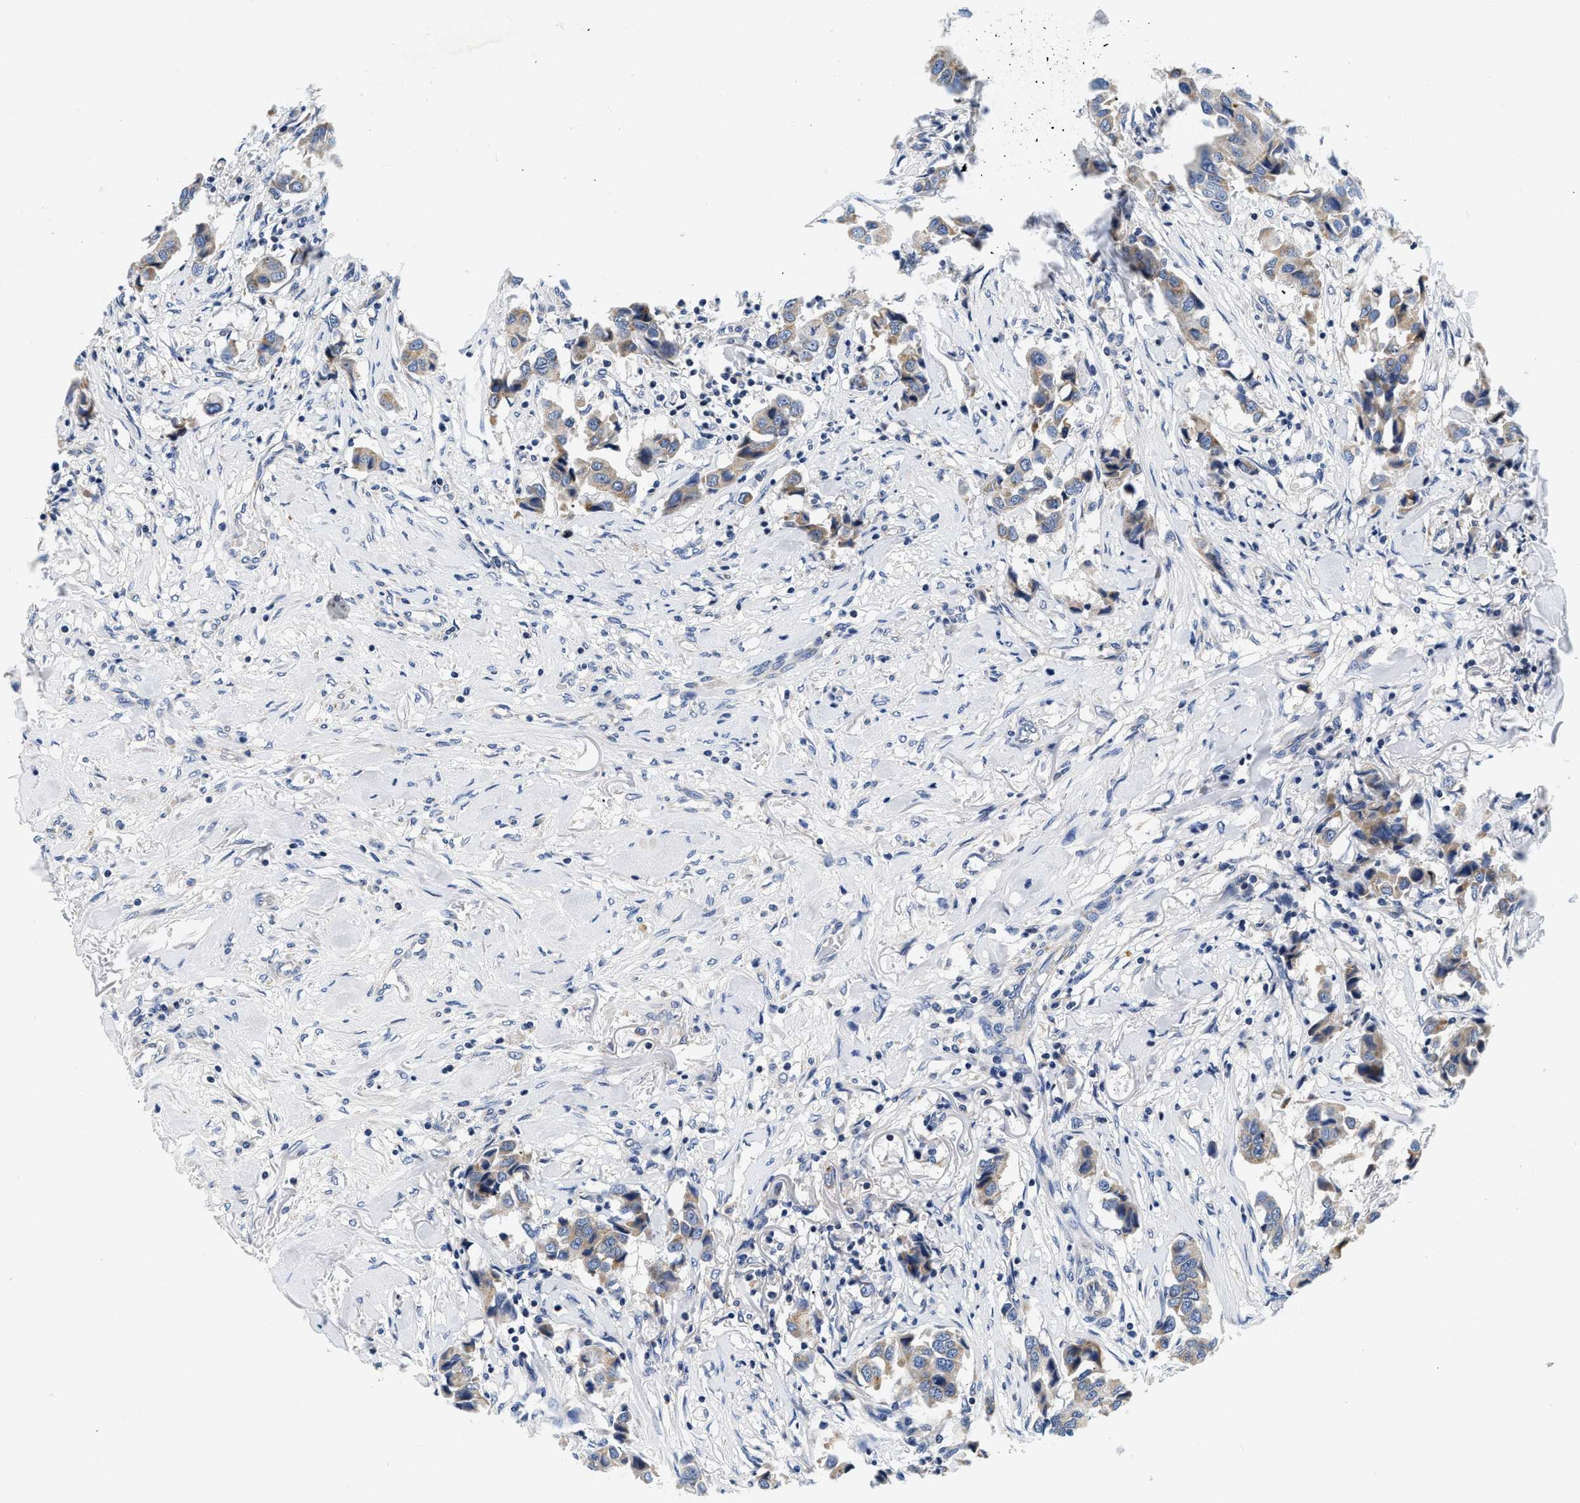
{"staining": {"intensity": "weak", "quantity": ">75%", "location": "cytoplasmic/membranous"}, "tissue": "breast cancer", "cell_type": "Tumor cells", "image_type": "cancer", "snomed": [{"axis": "morphology", "description": "Duct carcinoma"}, {"axis": "topography", "description": "Breast"}], "caption": "High-magnification brightfield microscopy of intraductal carcinoma (breast) stained with DAB (3,3'-diaminobenzidine) (brown) and counterstained with hematoxylin (blue). tumor cells exhibit weak cytoplasmic/membranous expression is identified in approximately>75% of cells. (Stains: DAB in brown, nuclei in blue, Microscopy: brightfield microscopy at high magnification).", "gene": "PDP1", "patient": {"sex": "female", "age": 80}}